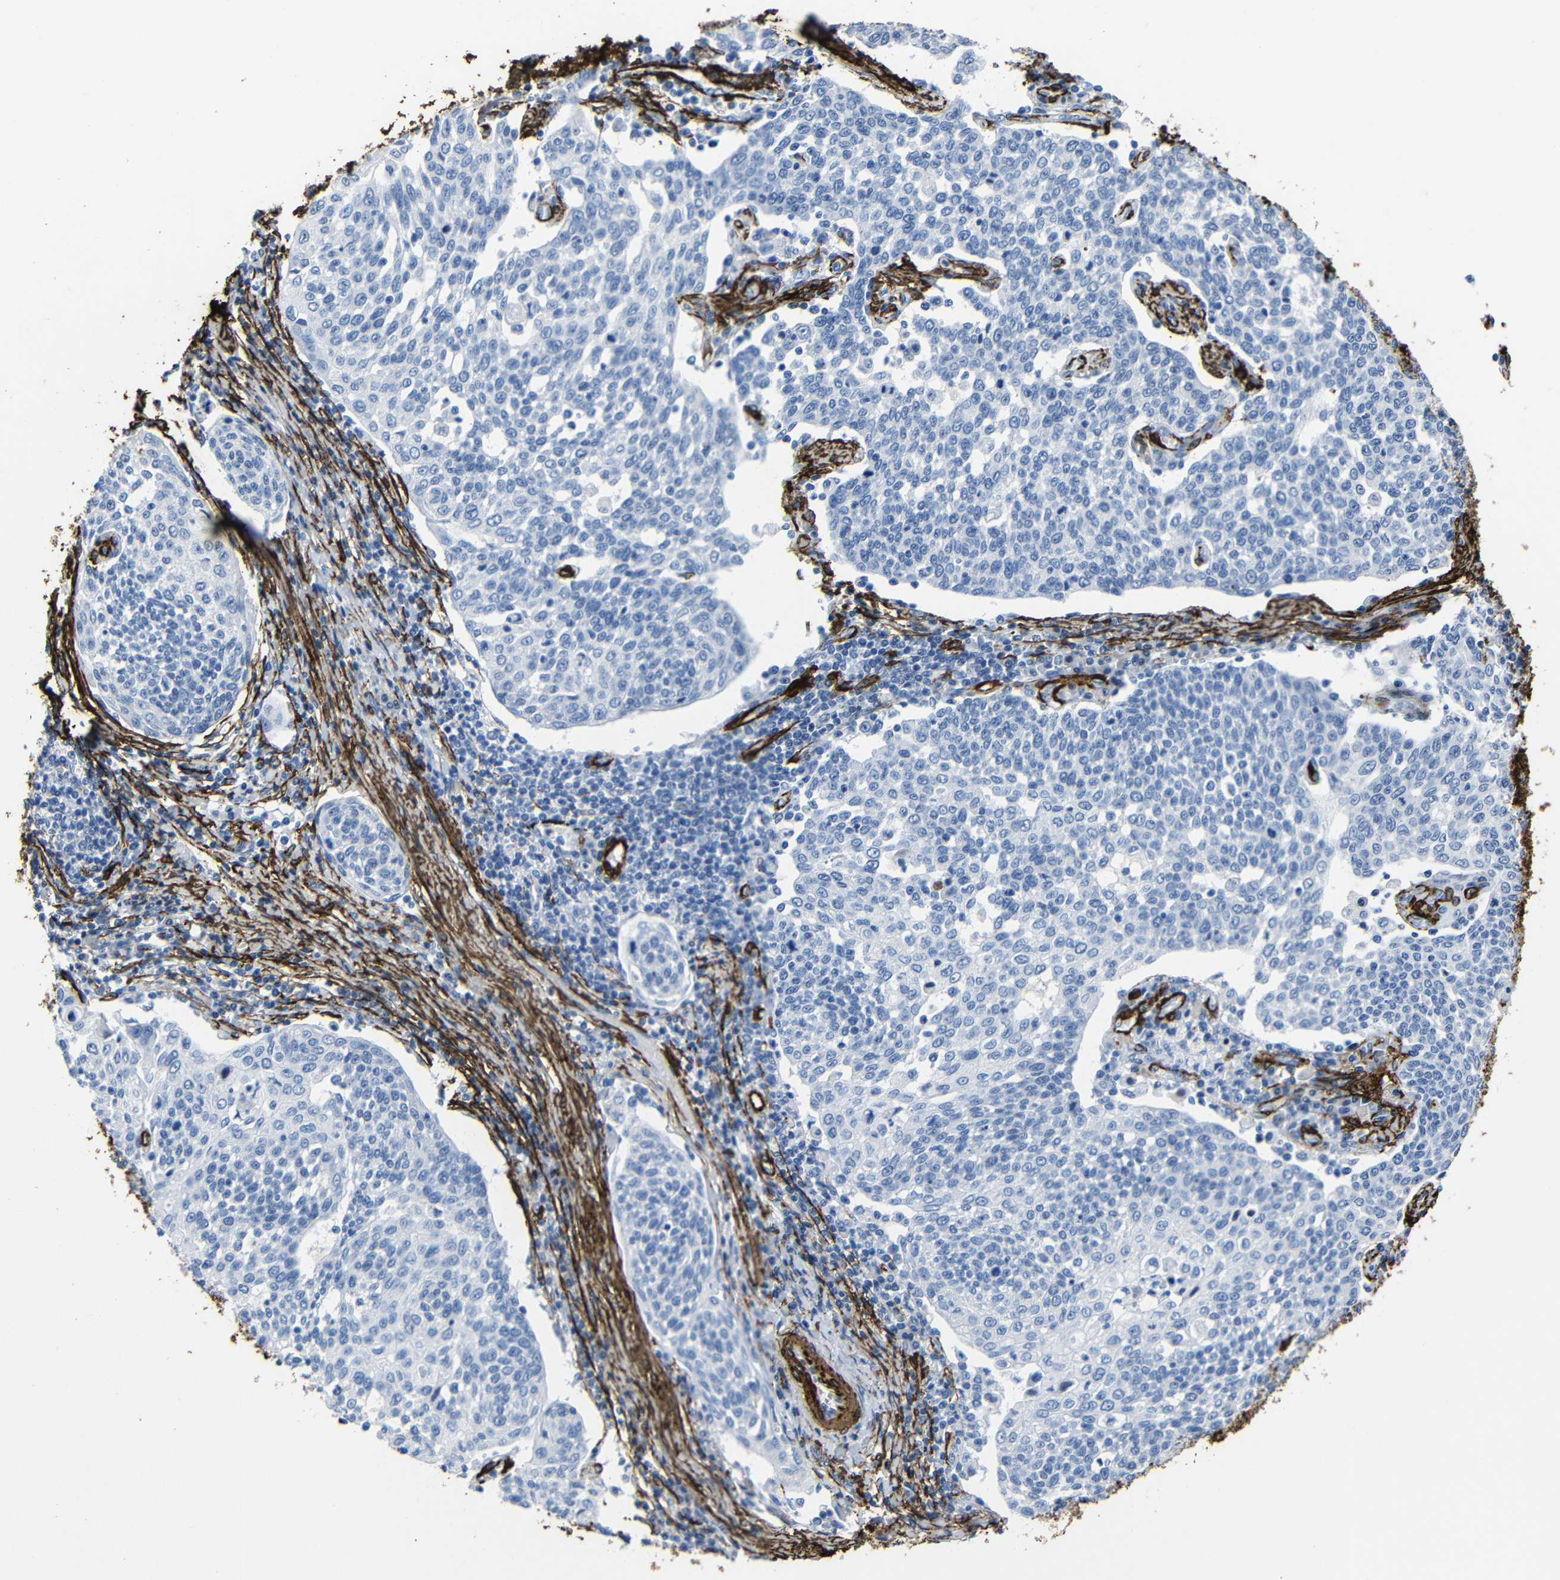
{"staining": {"intensity": "negative", "quantity": "none", "location": "none"}, "tissue": "cervical cancer", "cell_type": "Tumor cells", "image_type": "cancer", "snomed": [{"axis": "morphology", "description": "Squamous cell carcinoma, NOS"}, {"axis": "topography", "description": "Cervix"}], "caption": "Immunohistochemical staining of cervical cancer demonstrates no significant expression in tumor cells. The staining is performed using DAB (3,3'-diaminobenzidine) brown chromogen with nuclei counter-stained in using hematoxylin.", "gene": "ACTA2", "patient": {"sex": "female", "age": 34}}